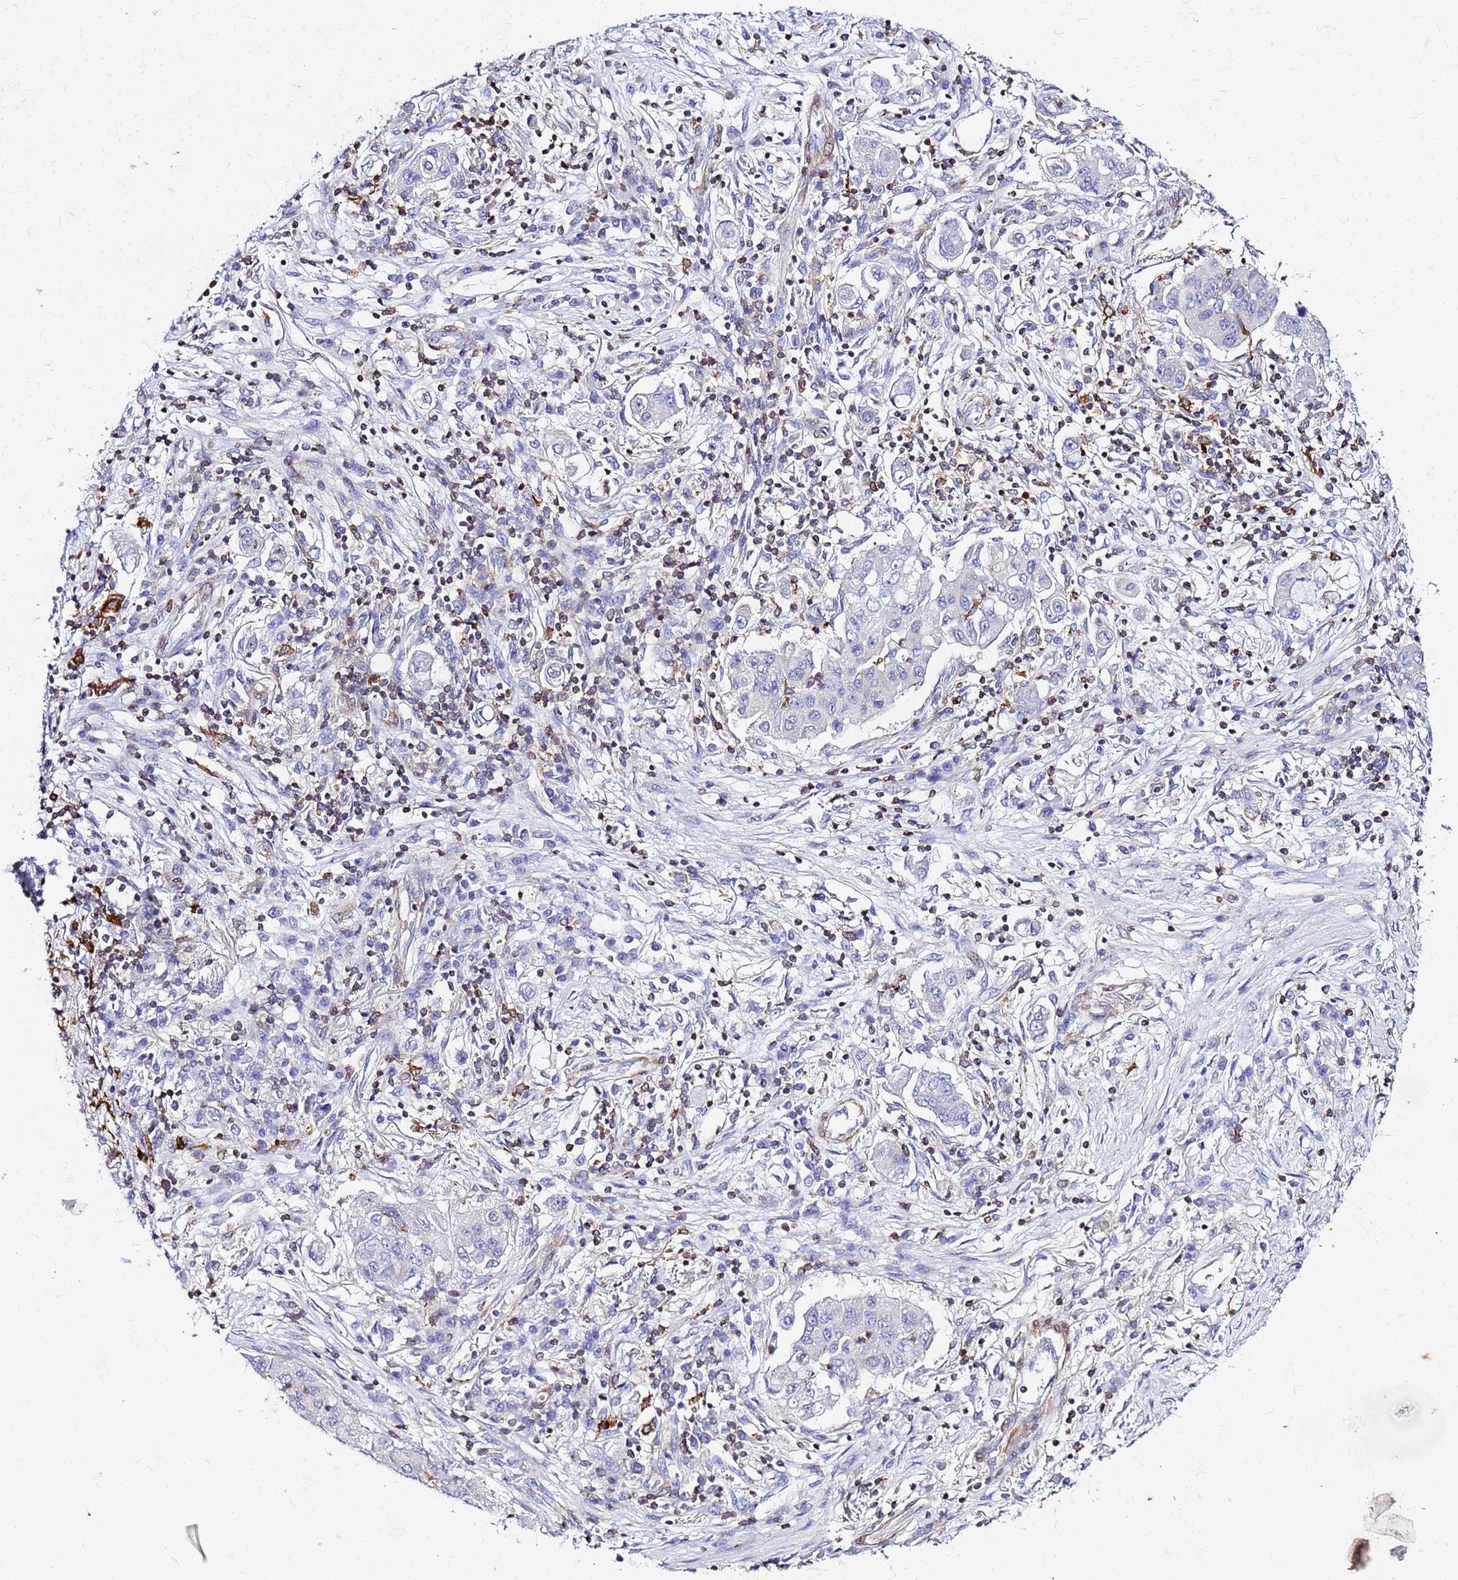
{"staining": {"intensity": "negative", "quantity": "none", "location": "none"}, "tissue": "lung cancer", "cell_type": "Tumor cells", "image_type": "cancer", "snomed": [{"axis": "morphology", "description": "Squamous cell carcinoma, NOS"}, {"axis": "topography", "description": "Lung"}], "caption": "Immunohistochemistry photomicrograph of lung cancer (squamous cell carcinoma) stained for a protein (brown), which exhibits no positivity in tumor cells. Nuclei are stained in blue.", "gene": "DBNDD2", "patient": {"sex": "male", "age": 74}}